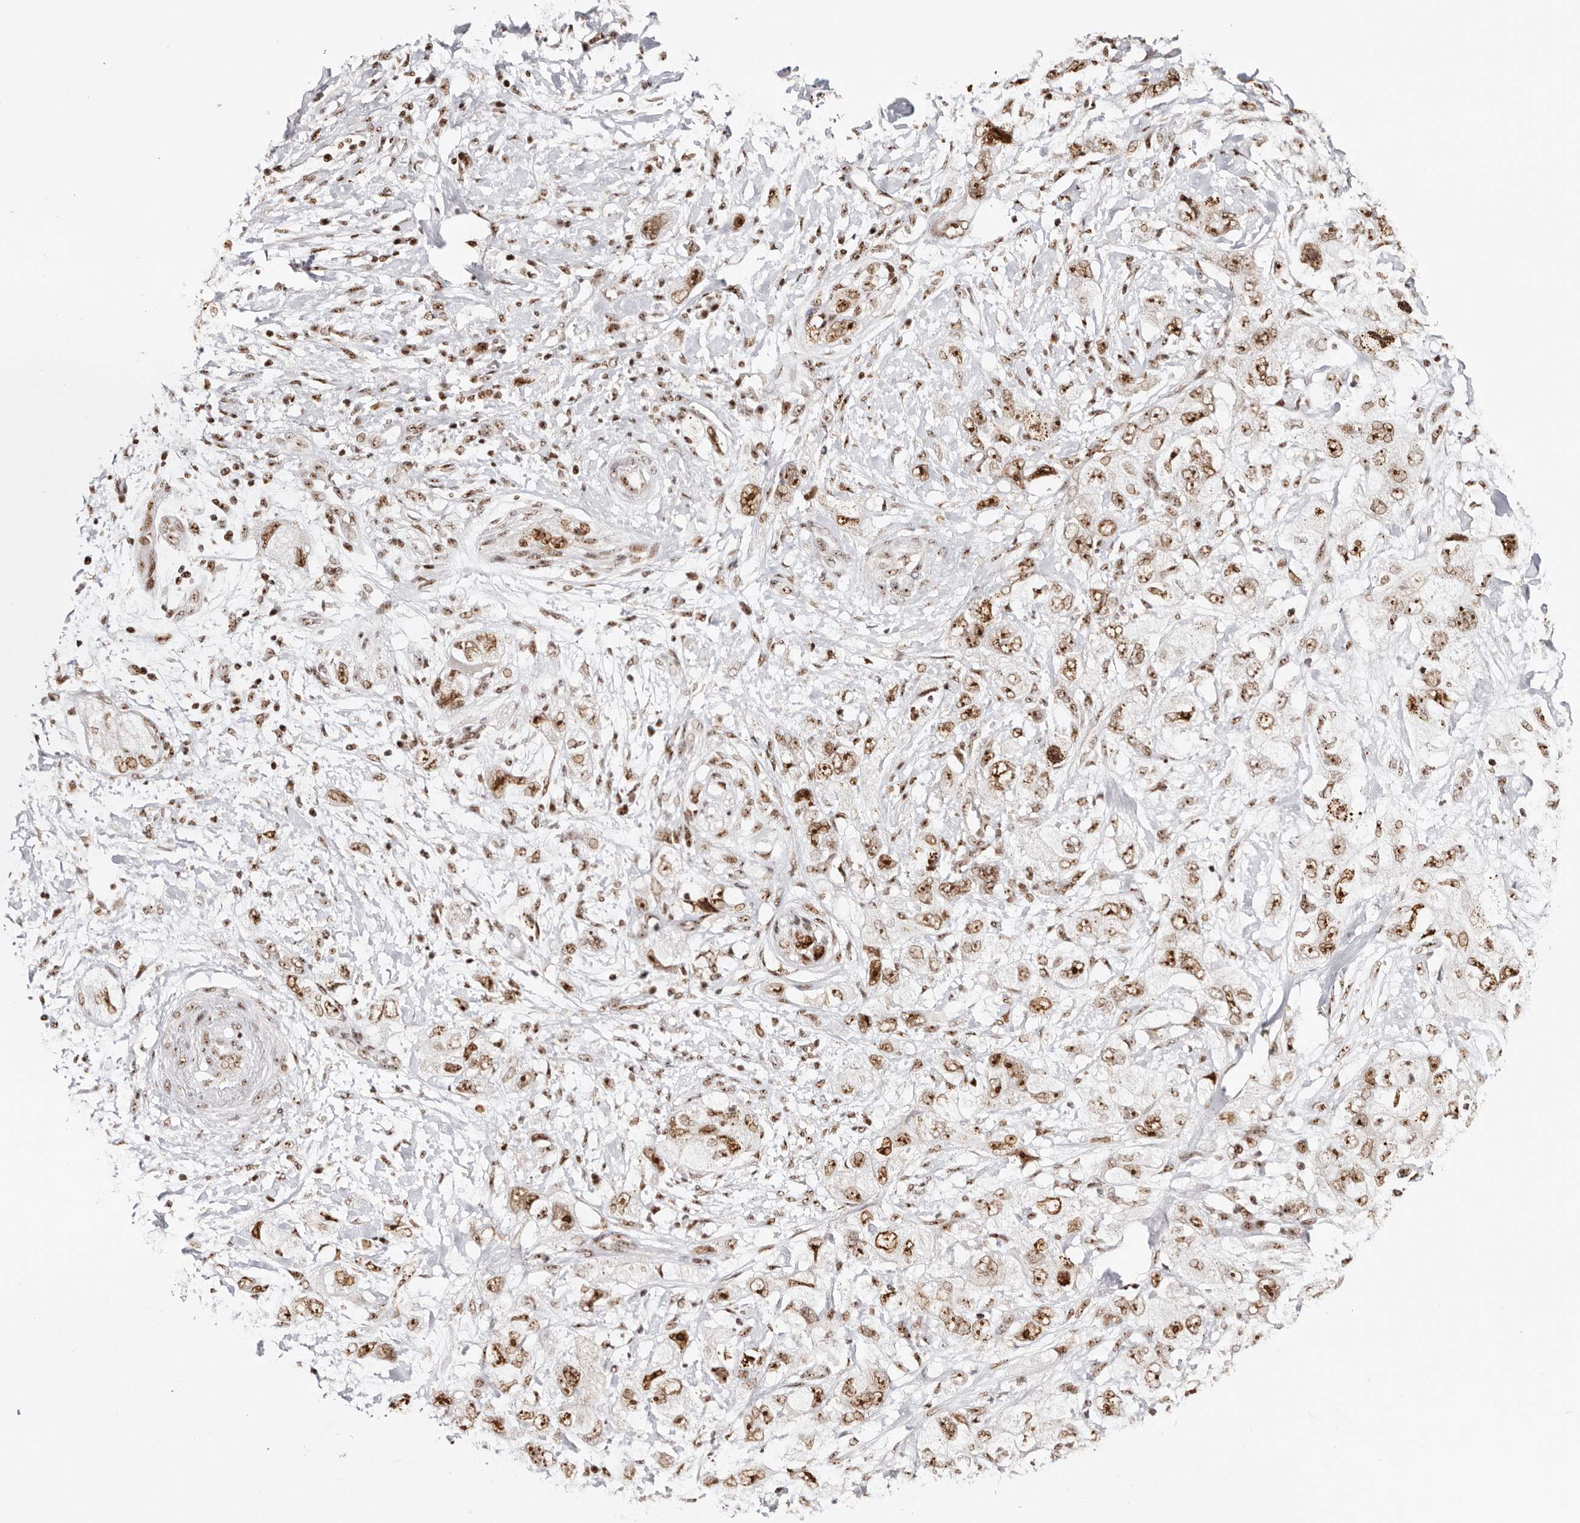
{"staining": {"intensity": "strong", "quantity": ">75%", "location": "nuclear"}, "tissue": "pancreatic cancer", "cell_type": "Tumor cells", "image_type": "cancer", "snomed": [{"axis": "morphology", "description": "Adenocarcinoma, NOS"}, {"axis": "topography", "description": "Pancreas"}], "caption": "A photomicrograph showing strong nuclear staining in approximately >75% of tumor cells in pancreatic cancer, as visualized by brown immunohistochemical staining.", "gene": "IQGAP3", "patient": {"sex": "female", "age": 73}}